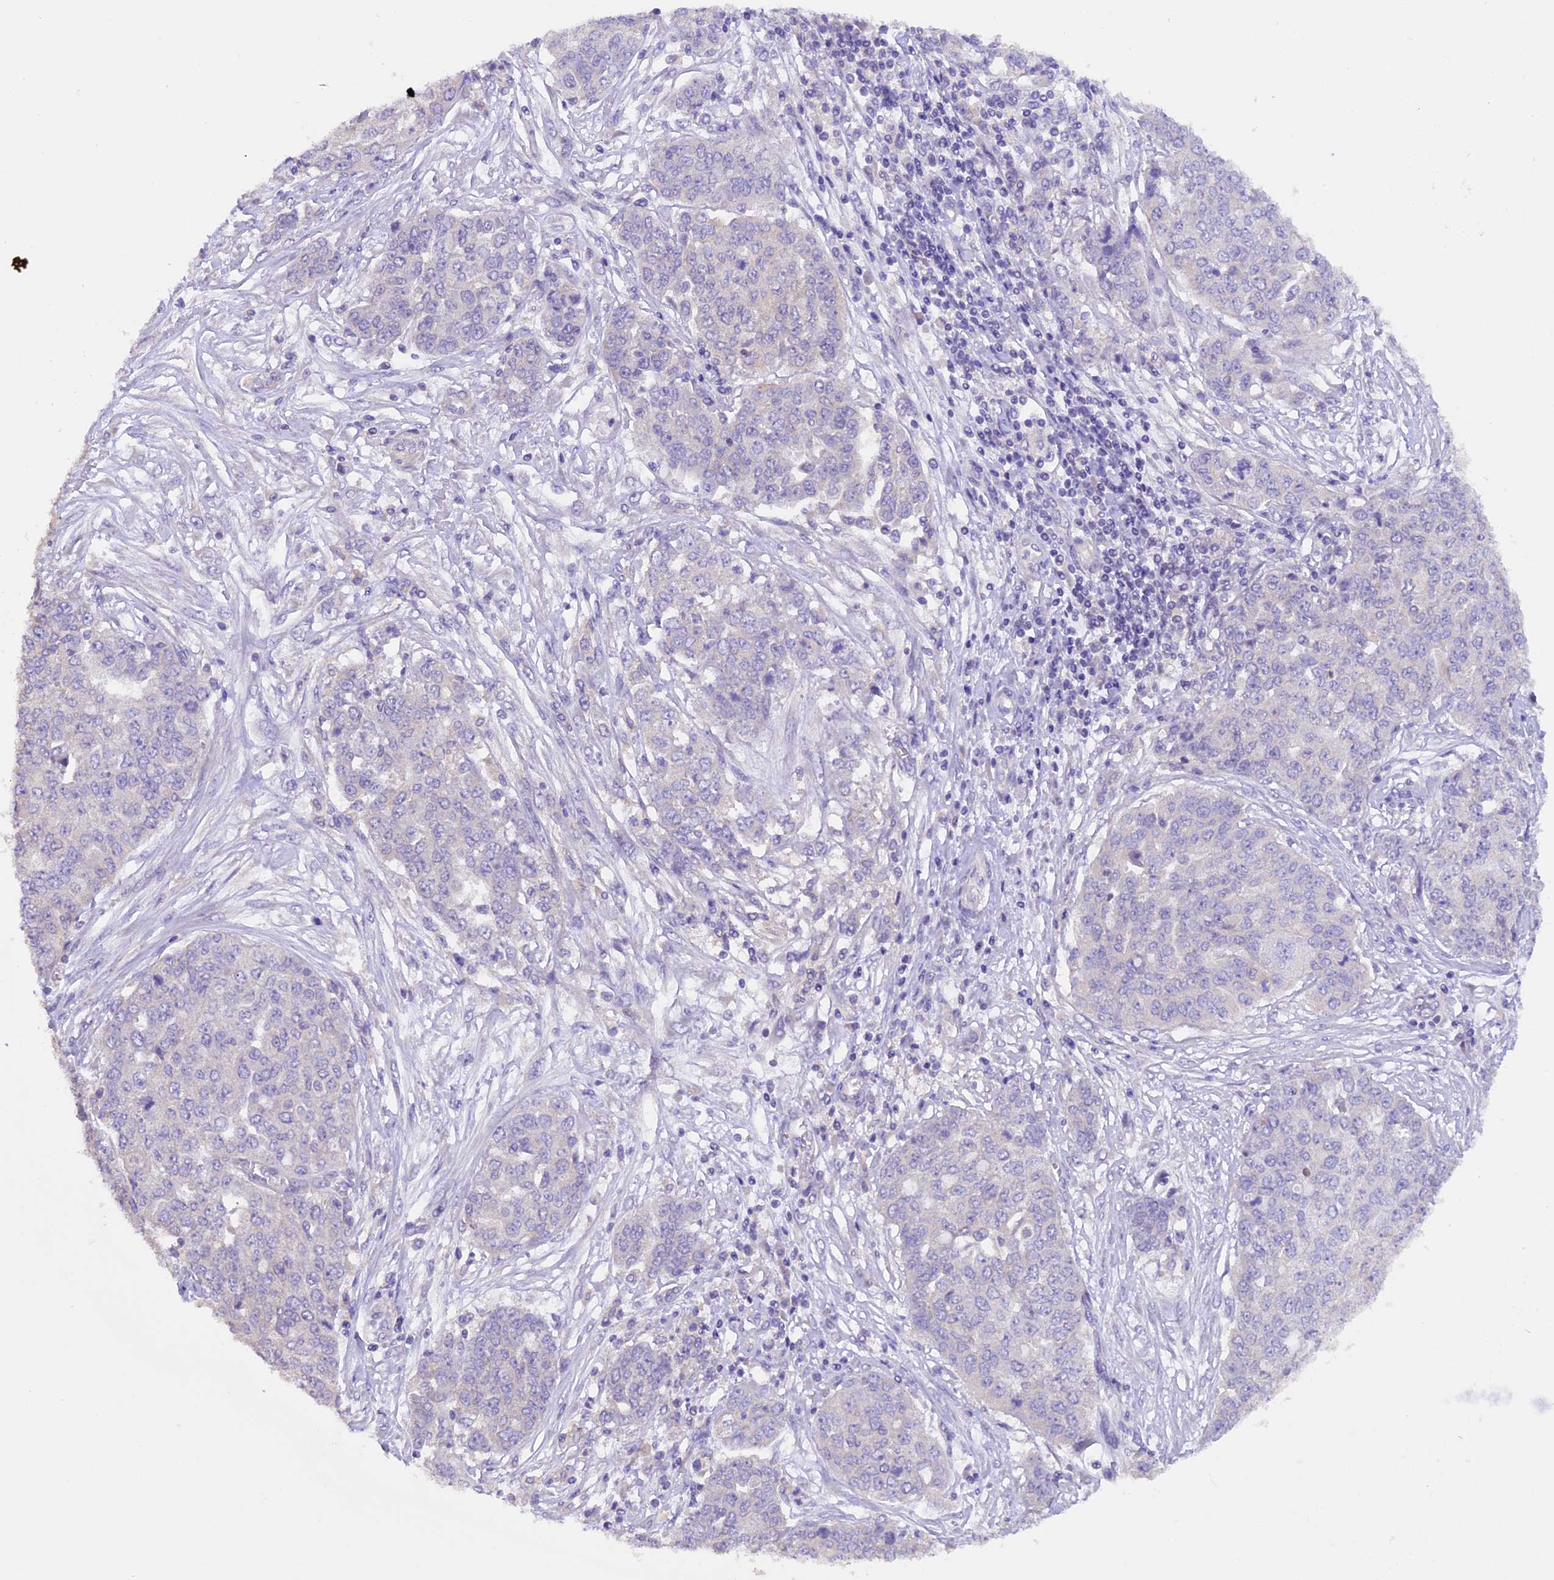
{"staining": {"intensity": "negative", "quantity": "none", "location": "none"}, "tissue": "ovarian cancer", "cell_type": "Tumor cells", "image_type": "cancer", "snomed": [{"axis": "morphology", "description": "Cystadenocarcinoma, serous, NOS"}, {"axis": "topography", "description": "Soft tissue"}, {"axis": "topography", "description": "Ovary"}], "caption": "This micrograph is of ovarian cancer stained with immunohistochemistry to label a protein in brown with the nuclei are counter-stained blue. There is no positivity in tumor cells.", "gene": "AP3B2", "patient": {"sex": "female", "age": 57}}